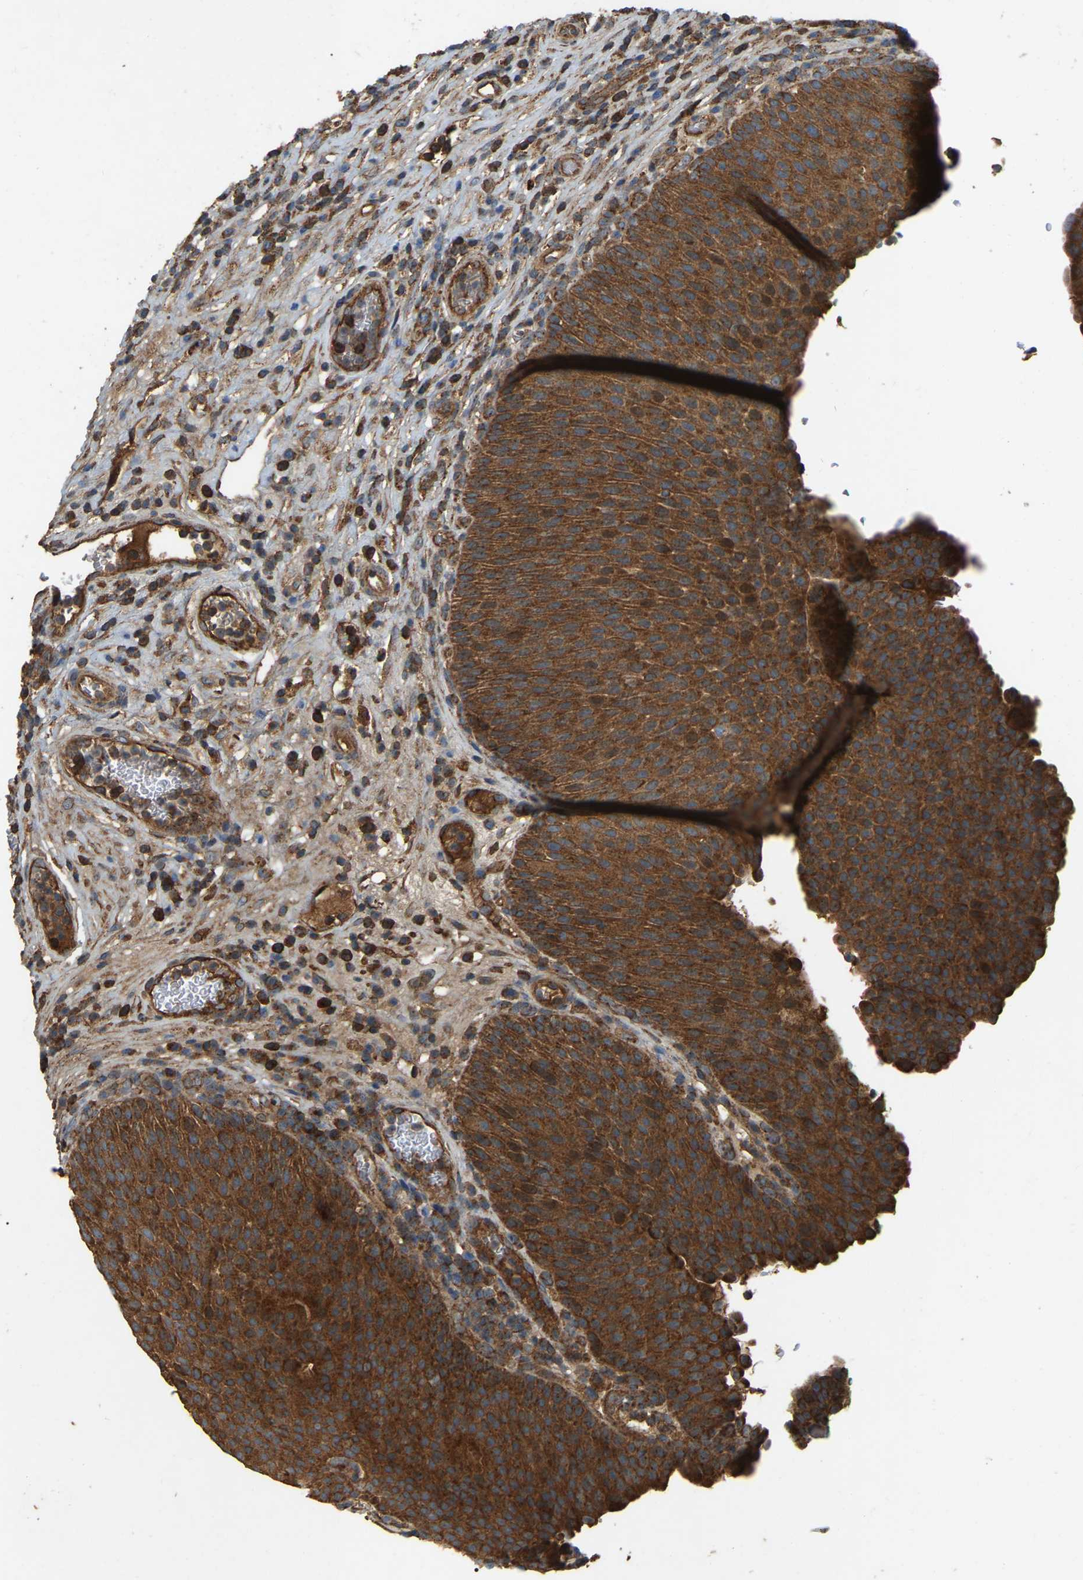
{"staining": {"intensity": "strong", "quantity": ">75%", "location": "cytoplasmic/membranous"}, "tissue": "urothelial cancer", "cell_type": "Tumor cells", "image_type": "cancer", "snomed": [{"axis": "morphology", "description": "Urothelial carcinoma, High grade"}, {"axis": "topography", "description": "Urinary bladder"}], "caption": "Strong cytoplasmic/membranous expression is seen in approximately >75% of tumor cells in urothelial cancer. The protein of interest is stained brown, and the nuclei are stained in blue (DAB (3,3'-diaminobenzidine) IHC with brightfield microscopy, high magnification).", "gene": "SAMD9L", "patient": {"sex": "male", "age": 74}}